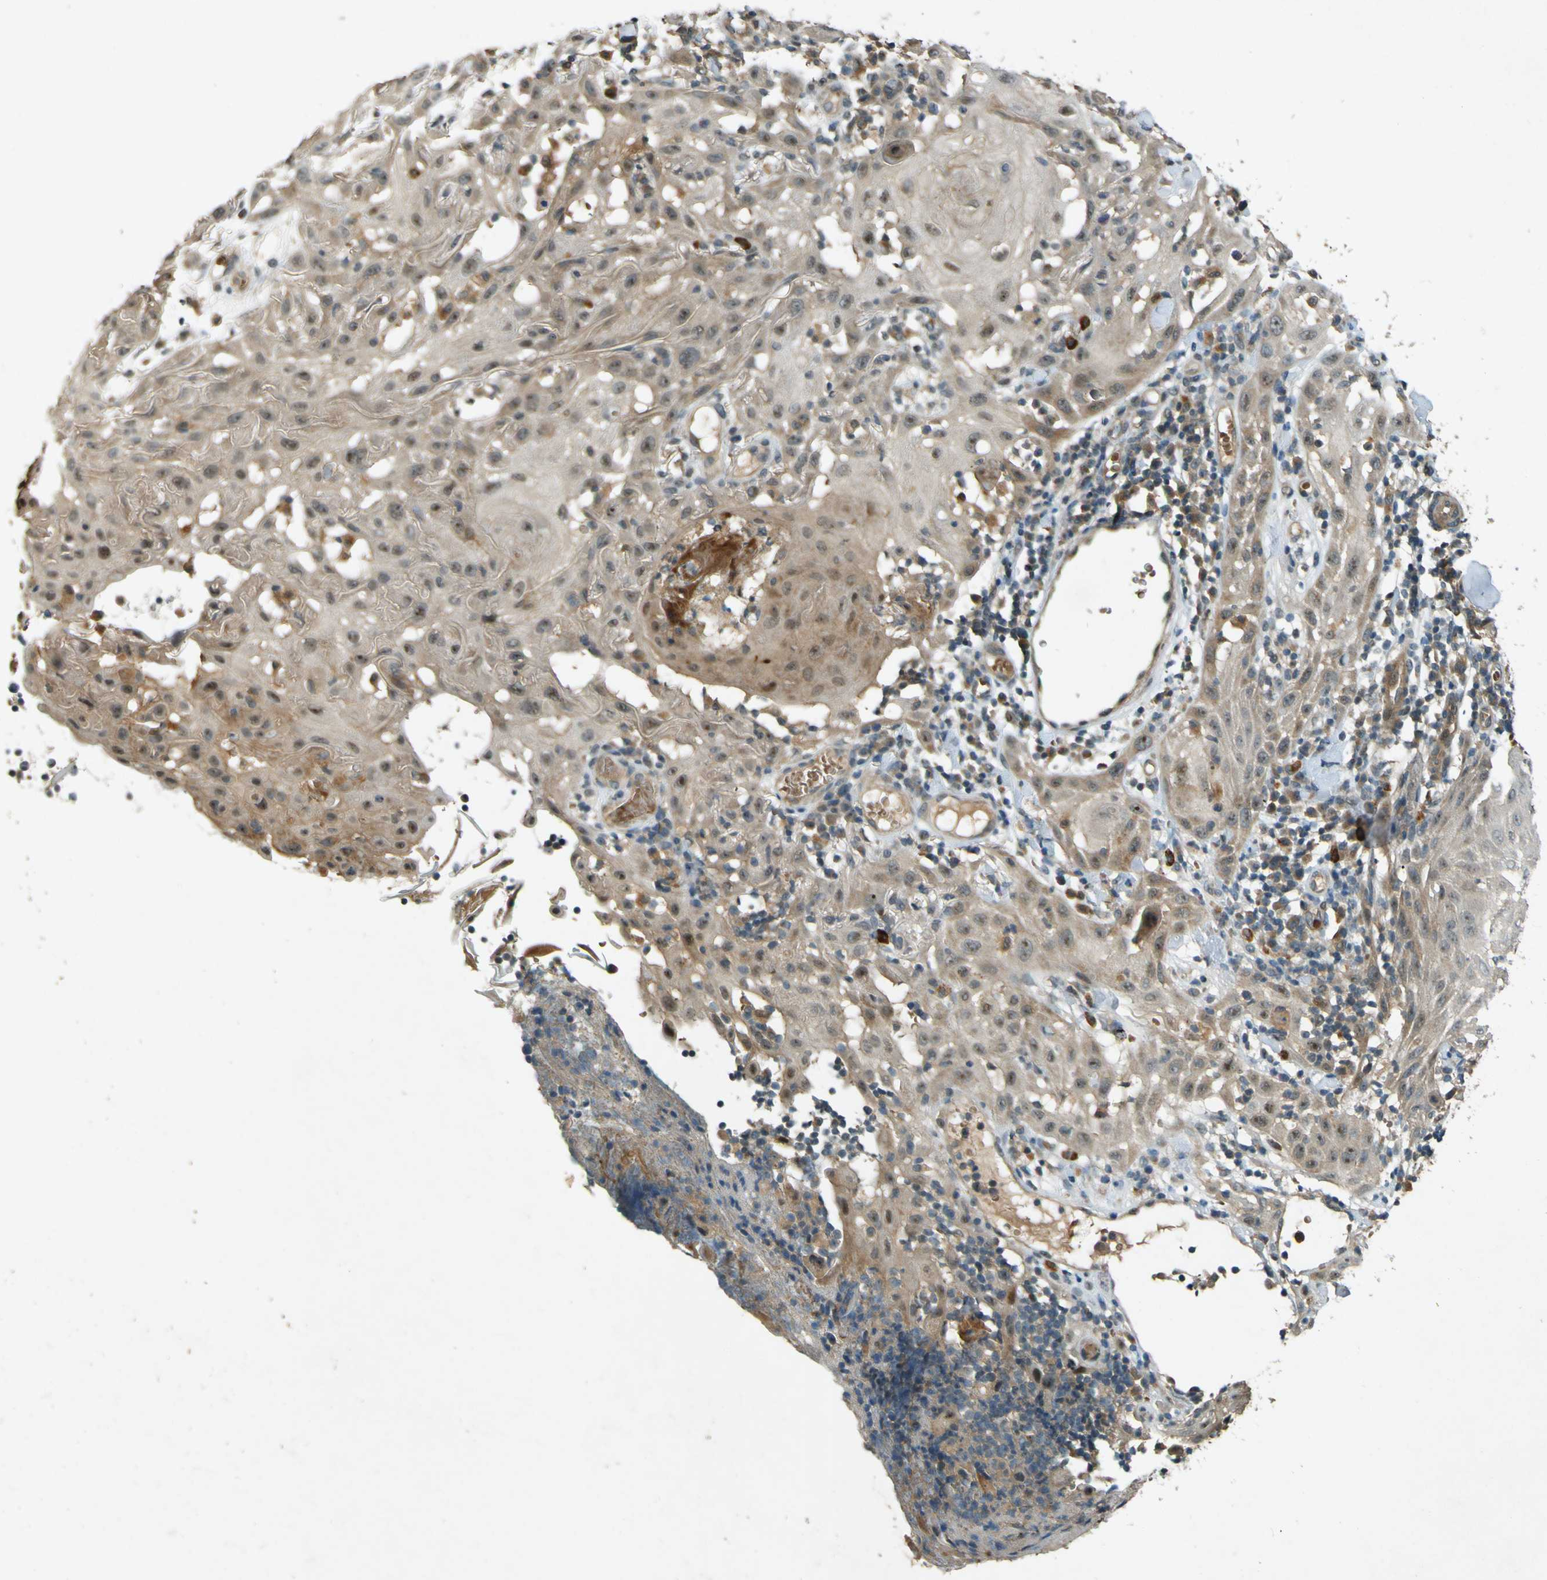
{"staining": {"intensity": "weak", "quantity": ">75%", "location": "cytoplasmic/membranous"}, "tissue": "skin cancer", "cell_type": "Tumor cells", "image_type": "cancer", "snomed": [{"axis": "morphology", "description": "Squamous cell carcinoma, NOS"}, {"axis": "topography", "description": "Skin"}], "caption": "Tumor cells demonstrate low levels of weak cytoplasmic/membranous staining in about >75% of cells in skin squamous cell carcinoma.", "gene": "MPDZ", "patient": {"sex": "male", "age": 24}}